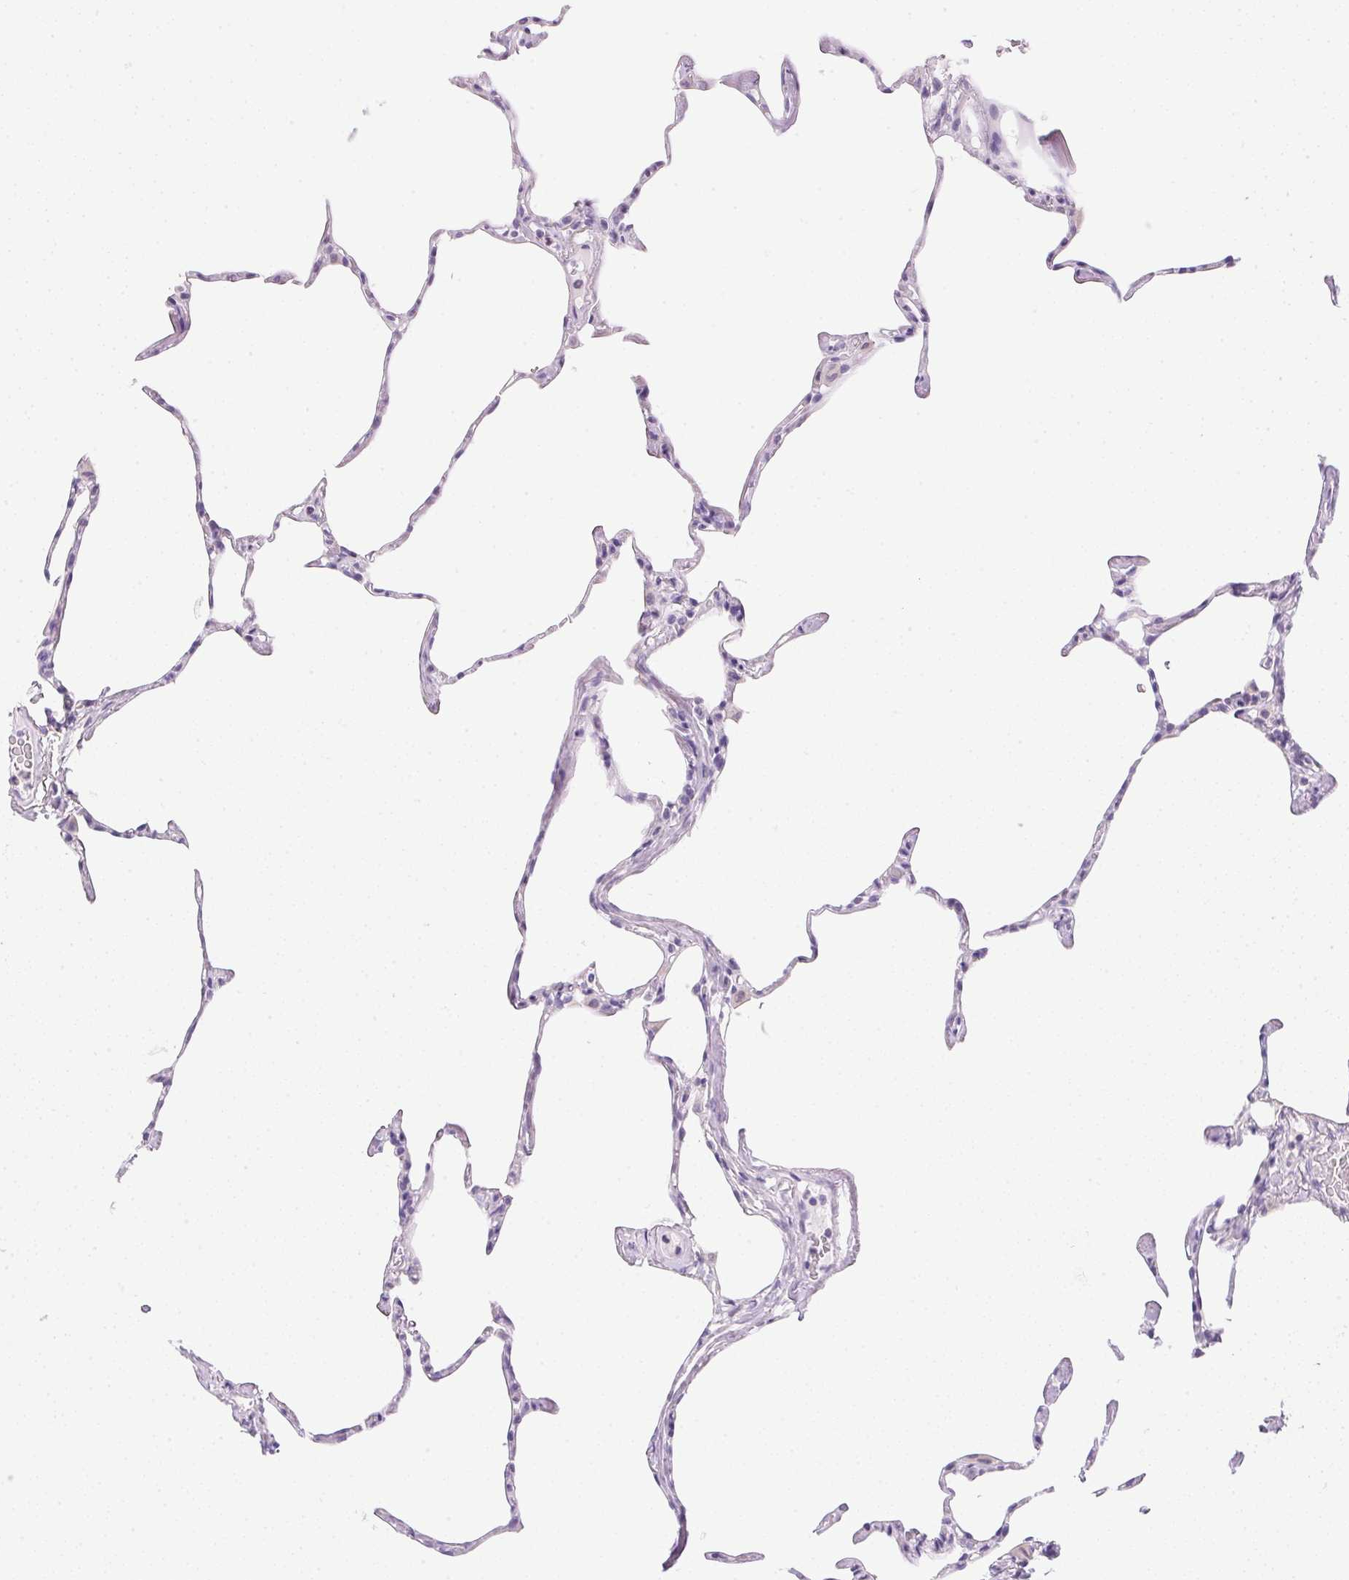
{"staining": {"intensity": "negative", "quantity": "none", "location": "none"}, "tissue": "lung", "cell_type": "Alveolar cells", "image_type": "normal", "snomed": [{"axis": "morphology", "description": "Normal tissue, NOS"}, {"axis": "topography", "description": "Lung"}], "caption": "This is a image of immunohistochemistry staining of normal lung, which shows no staining in alveolar cells. (Stains: DAB immunohistochemistry (IHC) with hematoxylin counter stain, Microscopy: brightfield microscopy at high magnification).", "gene": "ATP6V0A4", "patient": {"sex": "male", "age": 65}}